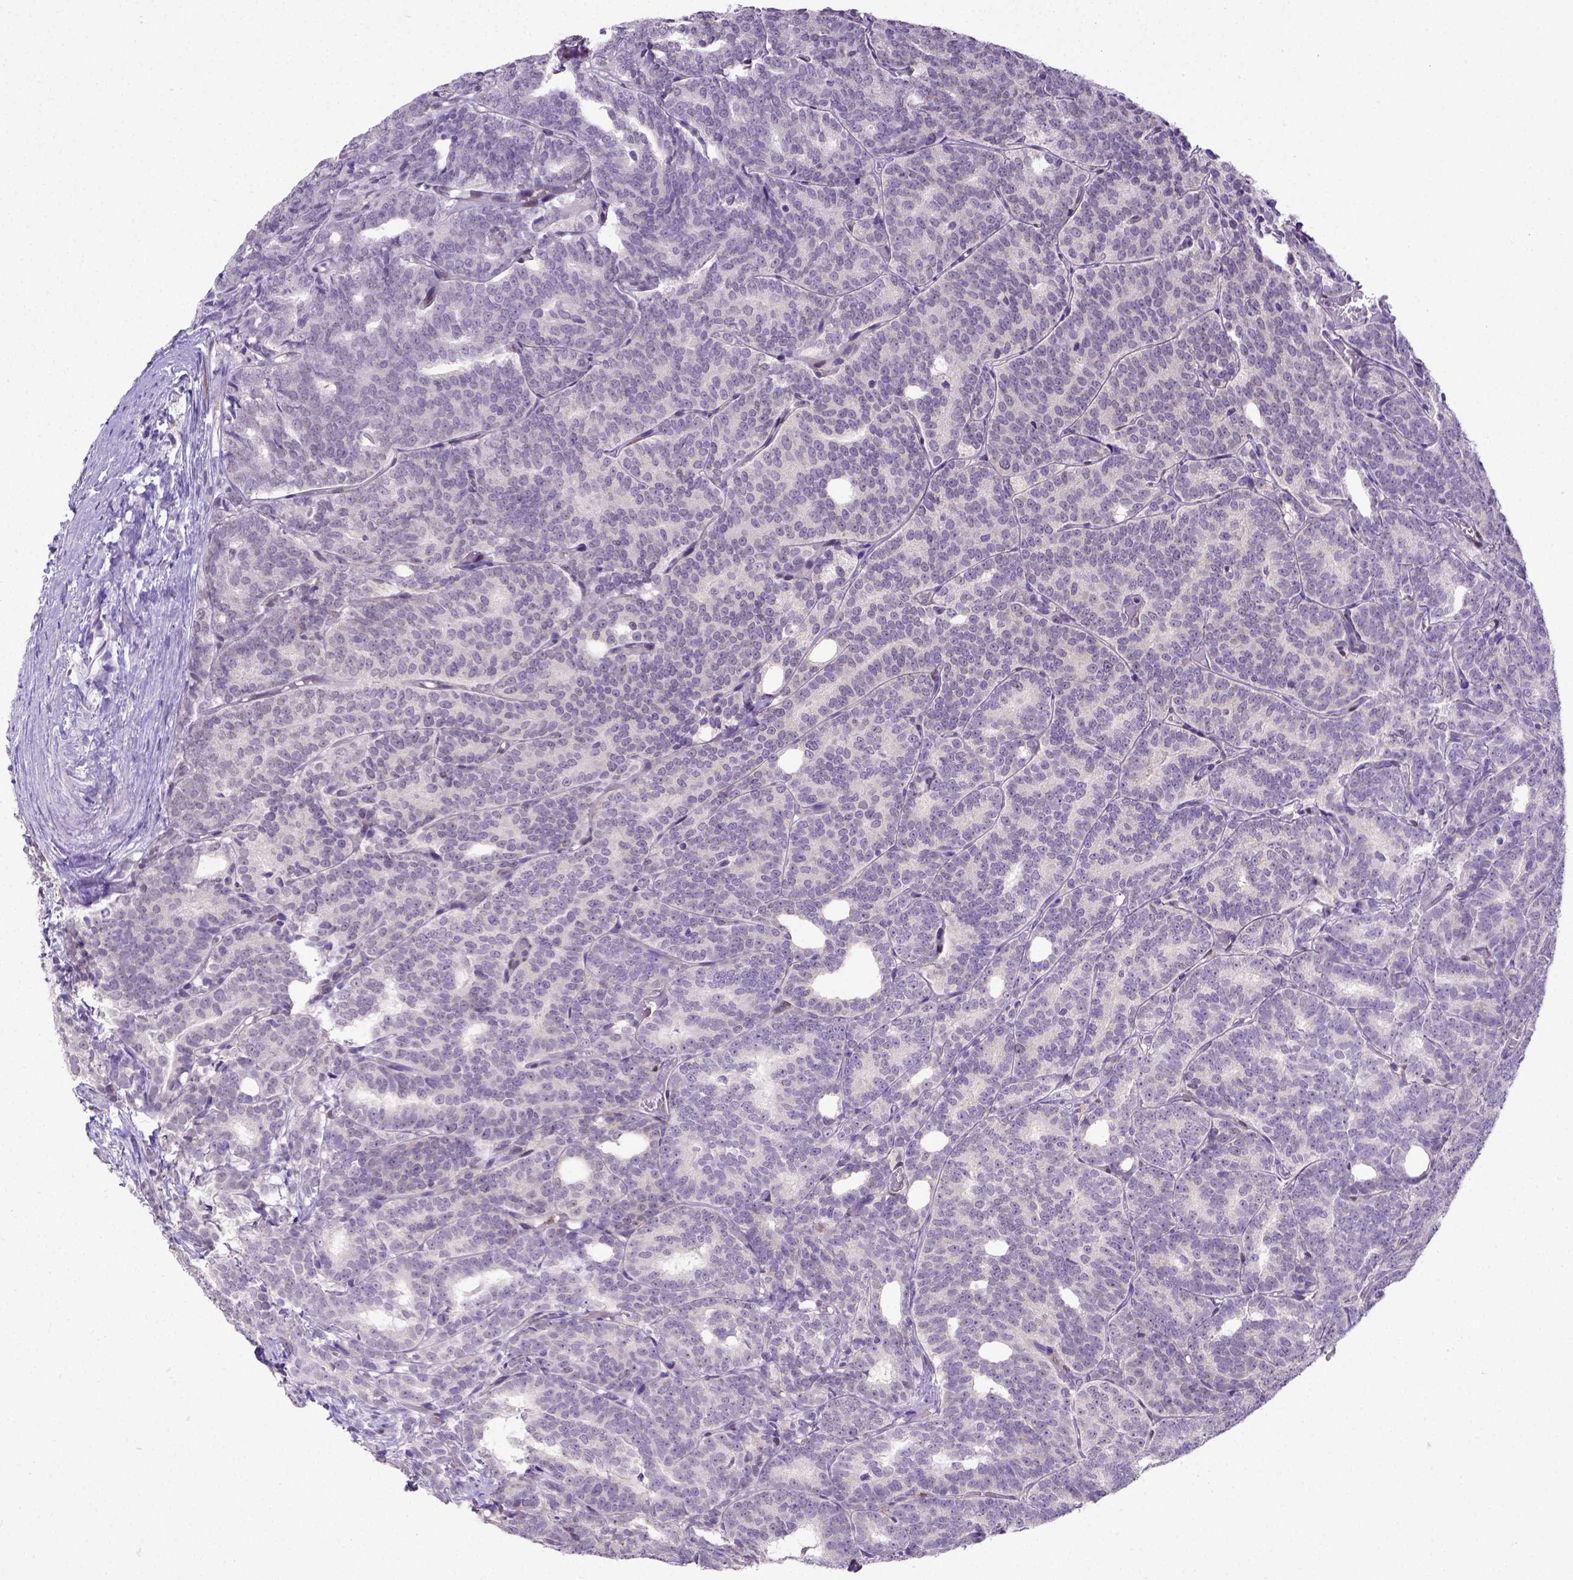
{"staining": {"intensity": "negative", "quantity": "none", "location": "none"}, "tissue": "prostate cancer", "cell_type": "Tumor cells", "image_type": "cancer", "snomed": [{"axis": "morphology", "description": "Adenocarcinoma, High grade"}, {"axis": "topography", "description": "Prostate"}], "caption": "IHC of prostate cancer (high-grade adenocarcinoma) reveals no expression in tumor cells.", "gene": "BTN1A1", "patient": {"sex": "male", "age": 53}}